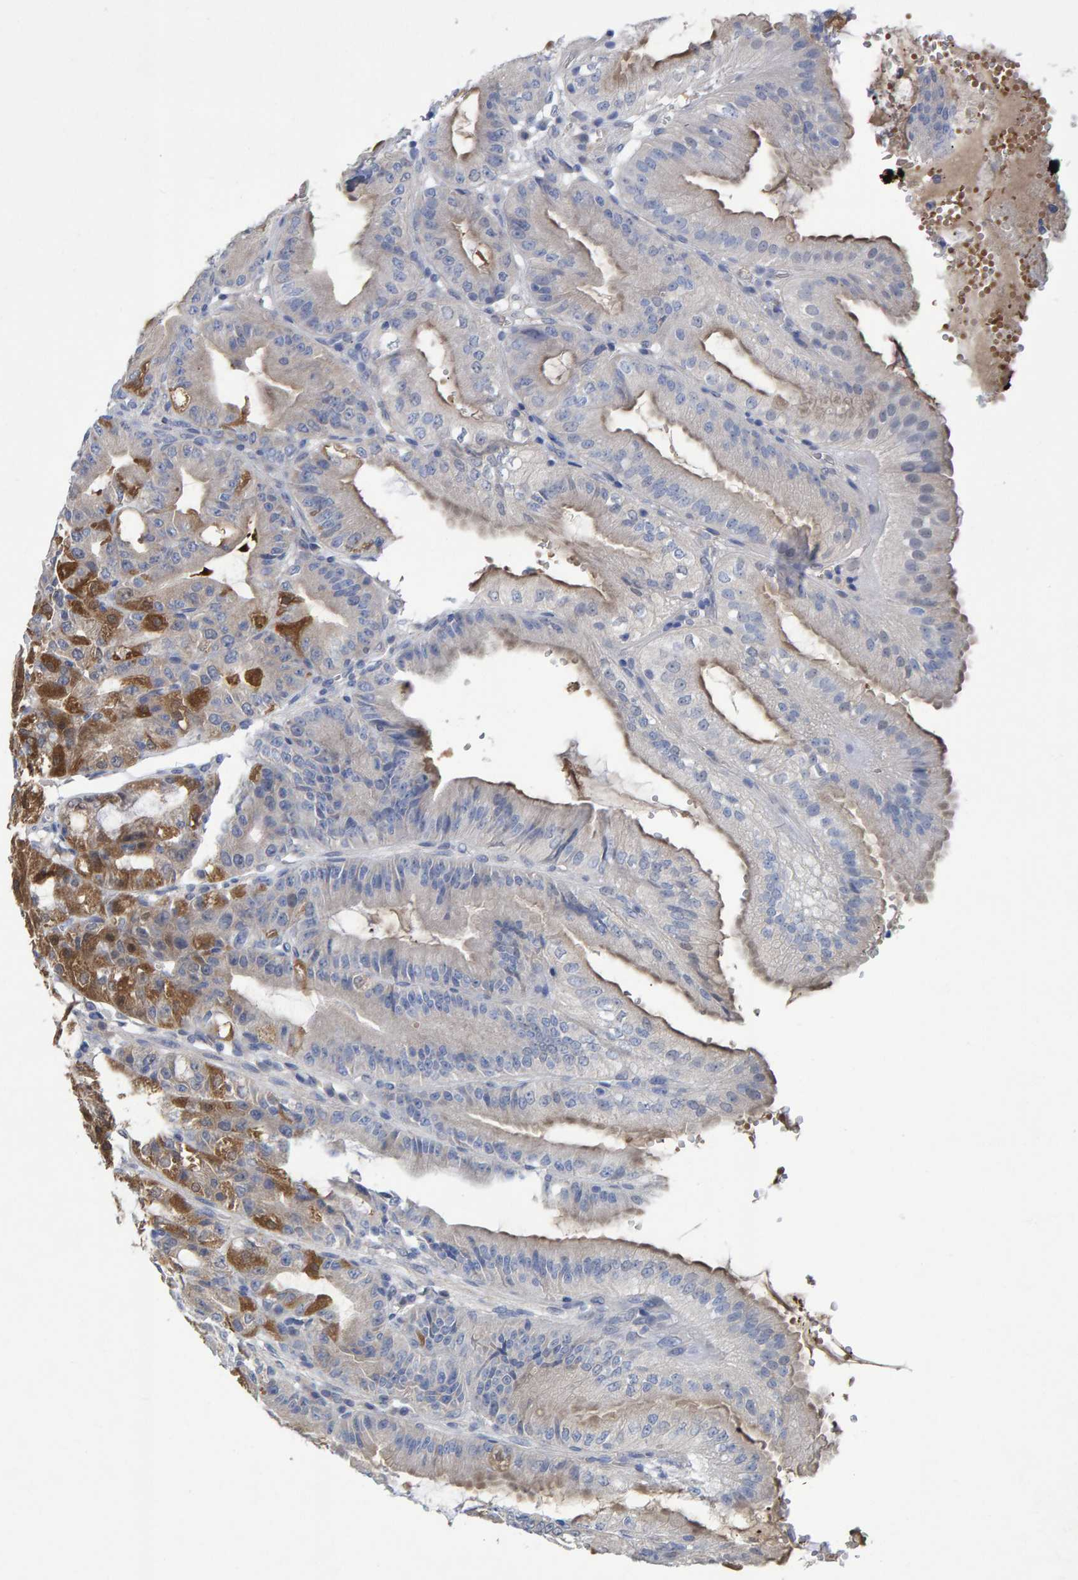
{"staining": {"intensity": "moderate", "quantity": "25%-75%", "location": "cytoplasmic/membranous"}, "tissue": "stomach", "cell_type": "Glandular cells", "image_type": "normal", "snomed": [{"axis": "morphology", "description": "Normal tissue, NOS"}, {"axis": "topography", "description": "Stomach, lower"}], "caption": "Human stomach stained for a protein (brown) reveals moderate cytoplasmic/membranous positive positivity in approximately 25%-75% of glandular cells.", "gene": "ALAD", "patient": {"sex": "male", "age": 71}}